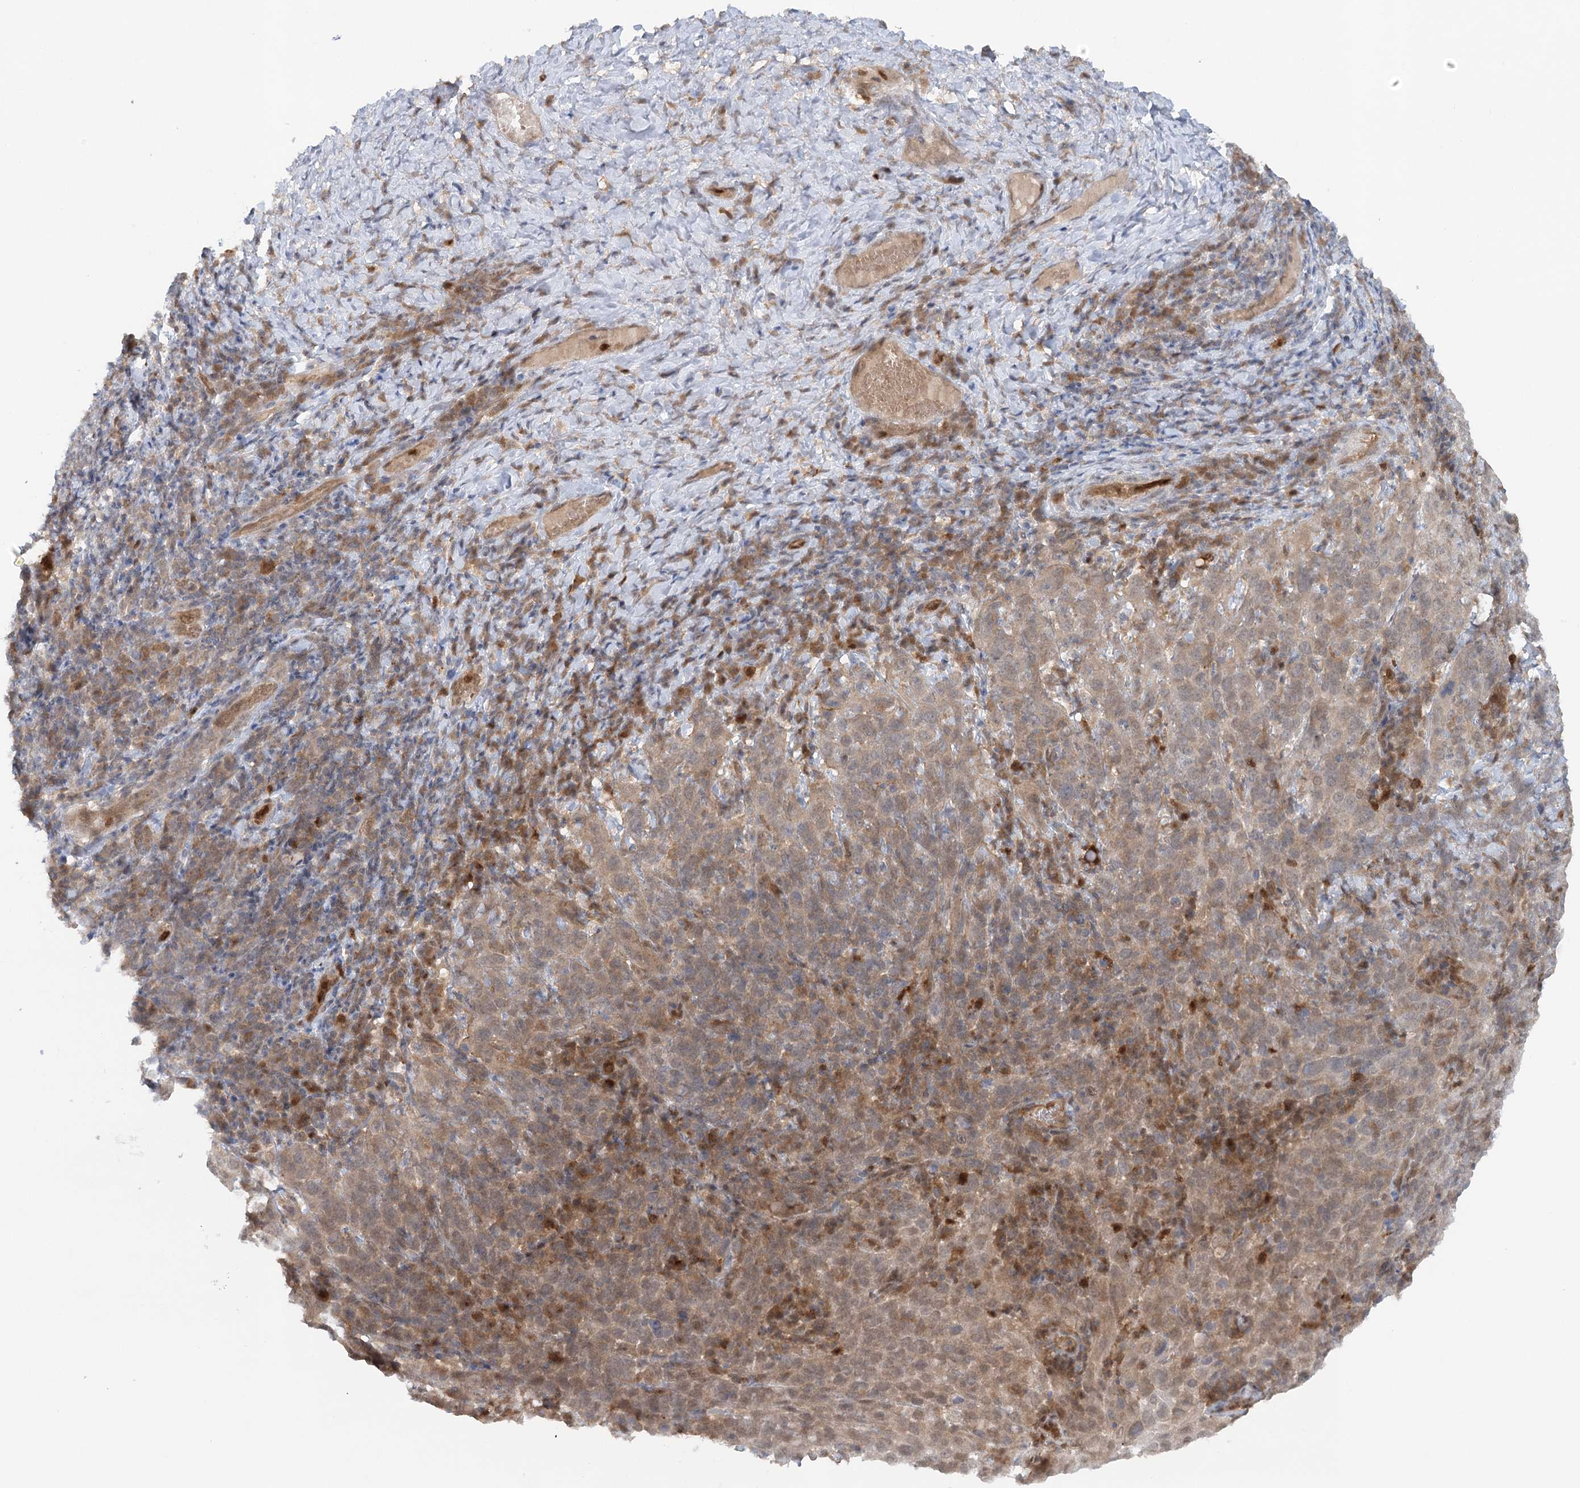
{"staining": {"intensity": "weak", "quantity": "25%-75%", "location": "cytoplasmic/membranous,nuclear"}, "tissue": "cervical cancer", "cell_type": "Tumor cells", "image_type": "cancer", "snomed": [{"axis": "morphology", "description": "Squamous cell carcinoma, NOS"}, {"axis": "topography", "description": "Cervix"}], "caption": "The micrograph demonstrates staining of squamous cell carcinoma (cervical), revealing weak cytoplasmic/membranous and nuclear protein positivity (brown color) within tumor cells.", "gene": "GBE1", "patient": {"sex": "female", "age": 46}}